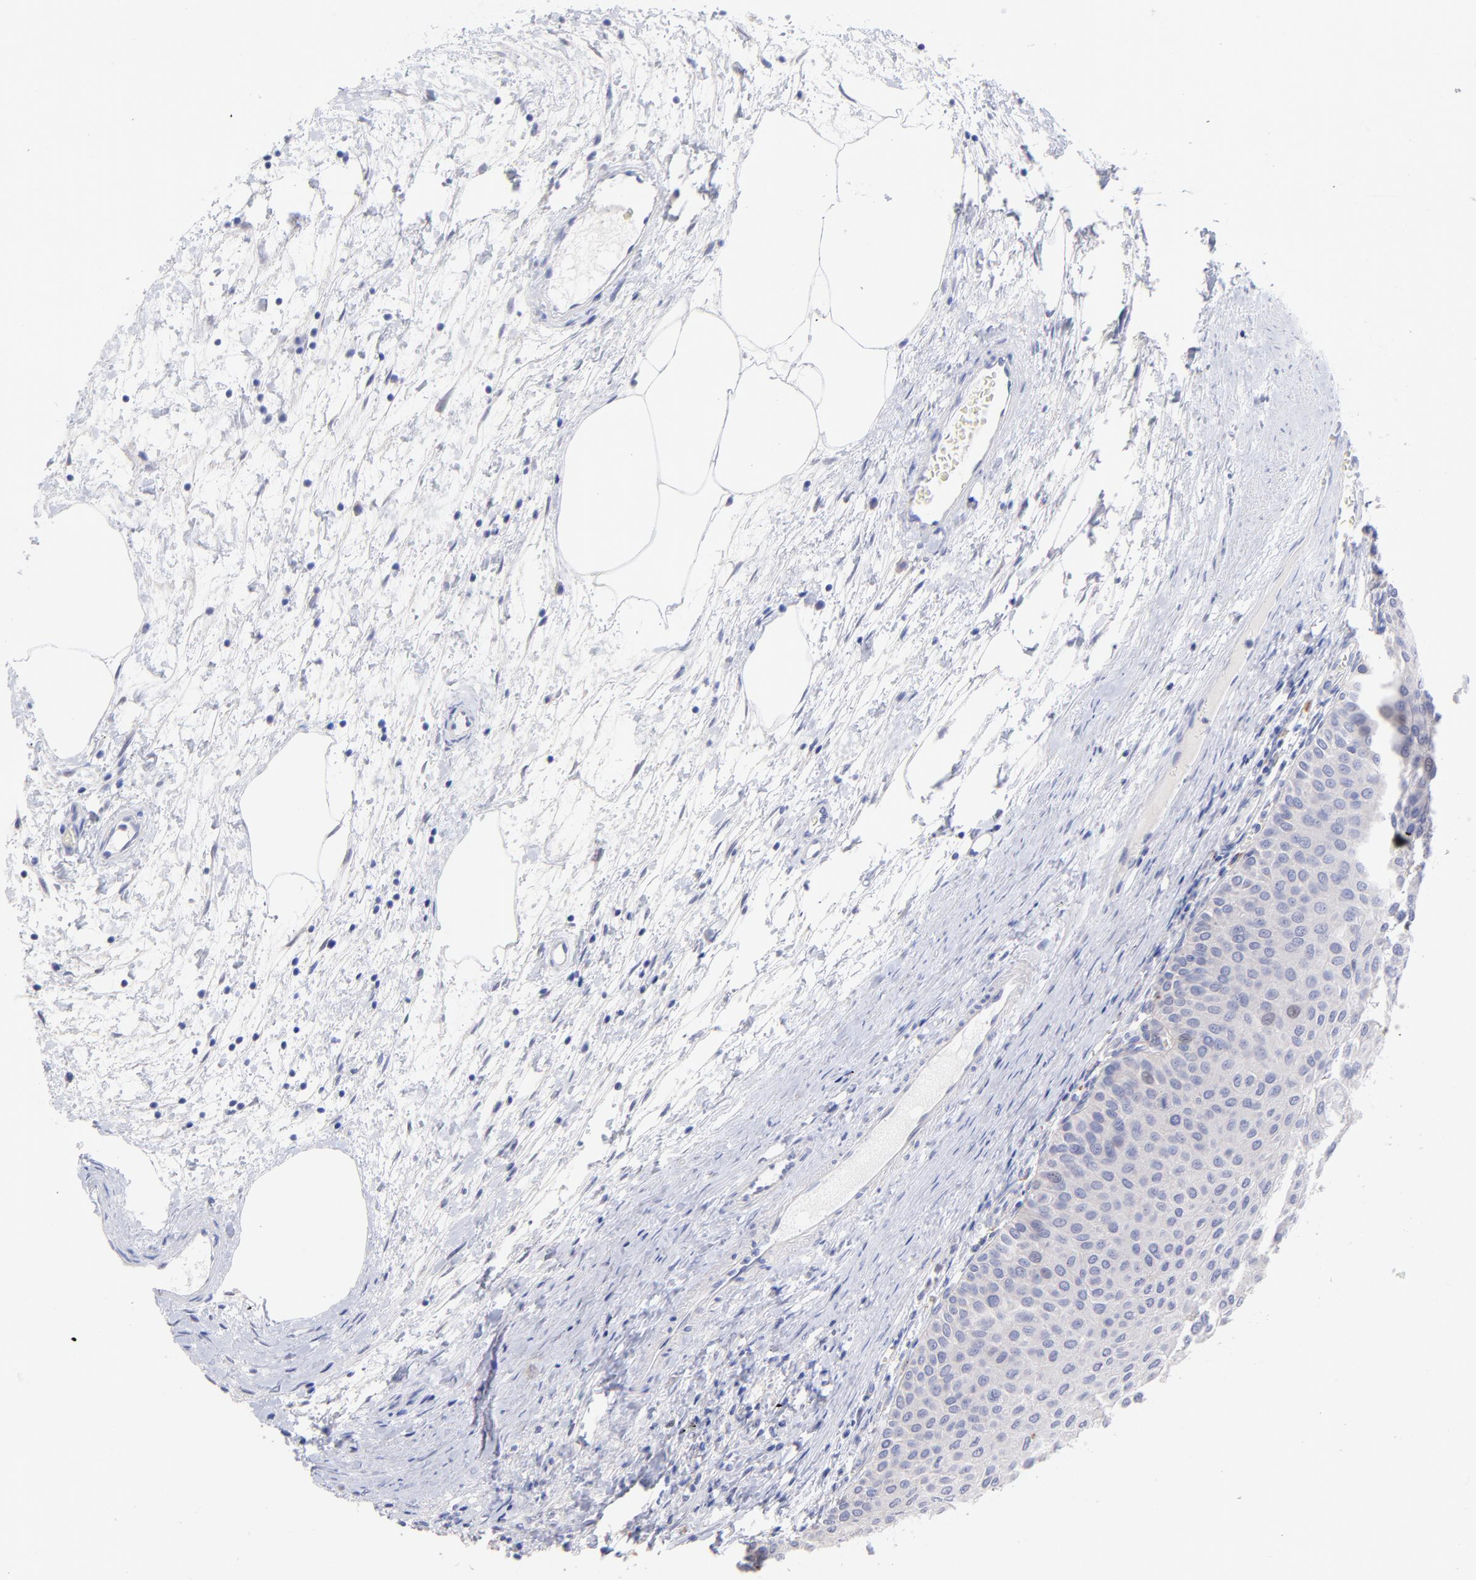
{"staining": {"intensity": "negative", "quantity": "none", "location": "none"}, "tissue": "urothelial cancer", "cell_type": "Tumor cells", "image_type": "cancer", "snomed": [{"axis": "morphology", "description": "Urothelial carcinoma, Low grade"}, {"axis": "topography", "description": "Urinary bladder"}], "caption": "Immunohistochemistry photomicrograph of neoplastic tissue: urothelial carcinoma (low-grade) stained with DAB exhibits no significant protein positivity in tumor cells. (DAB immunohistochemistry (IHC), high magnification).", "gene": "CFAP57", "patient": {"sex": "male", "age": 64}}